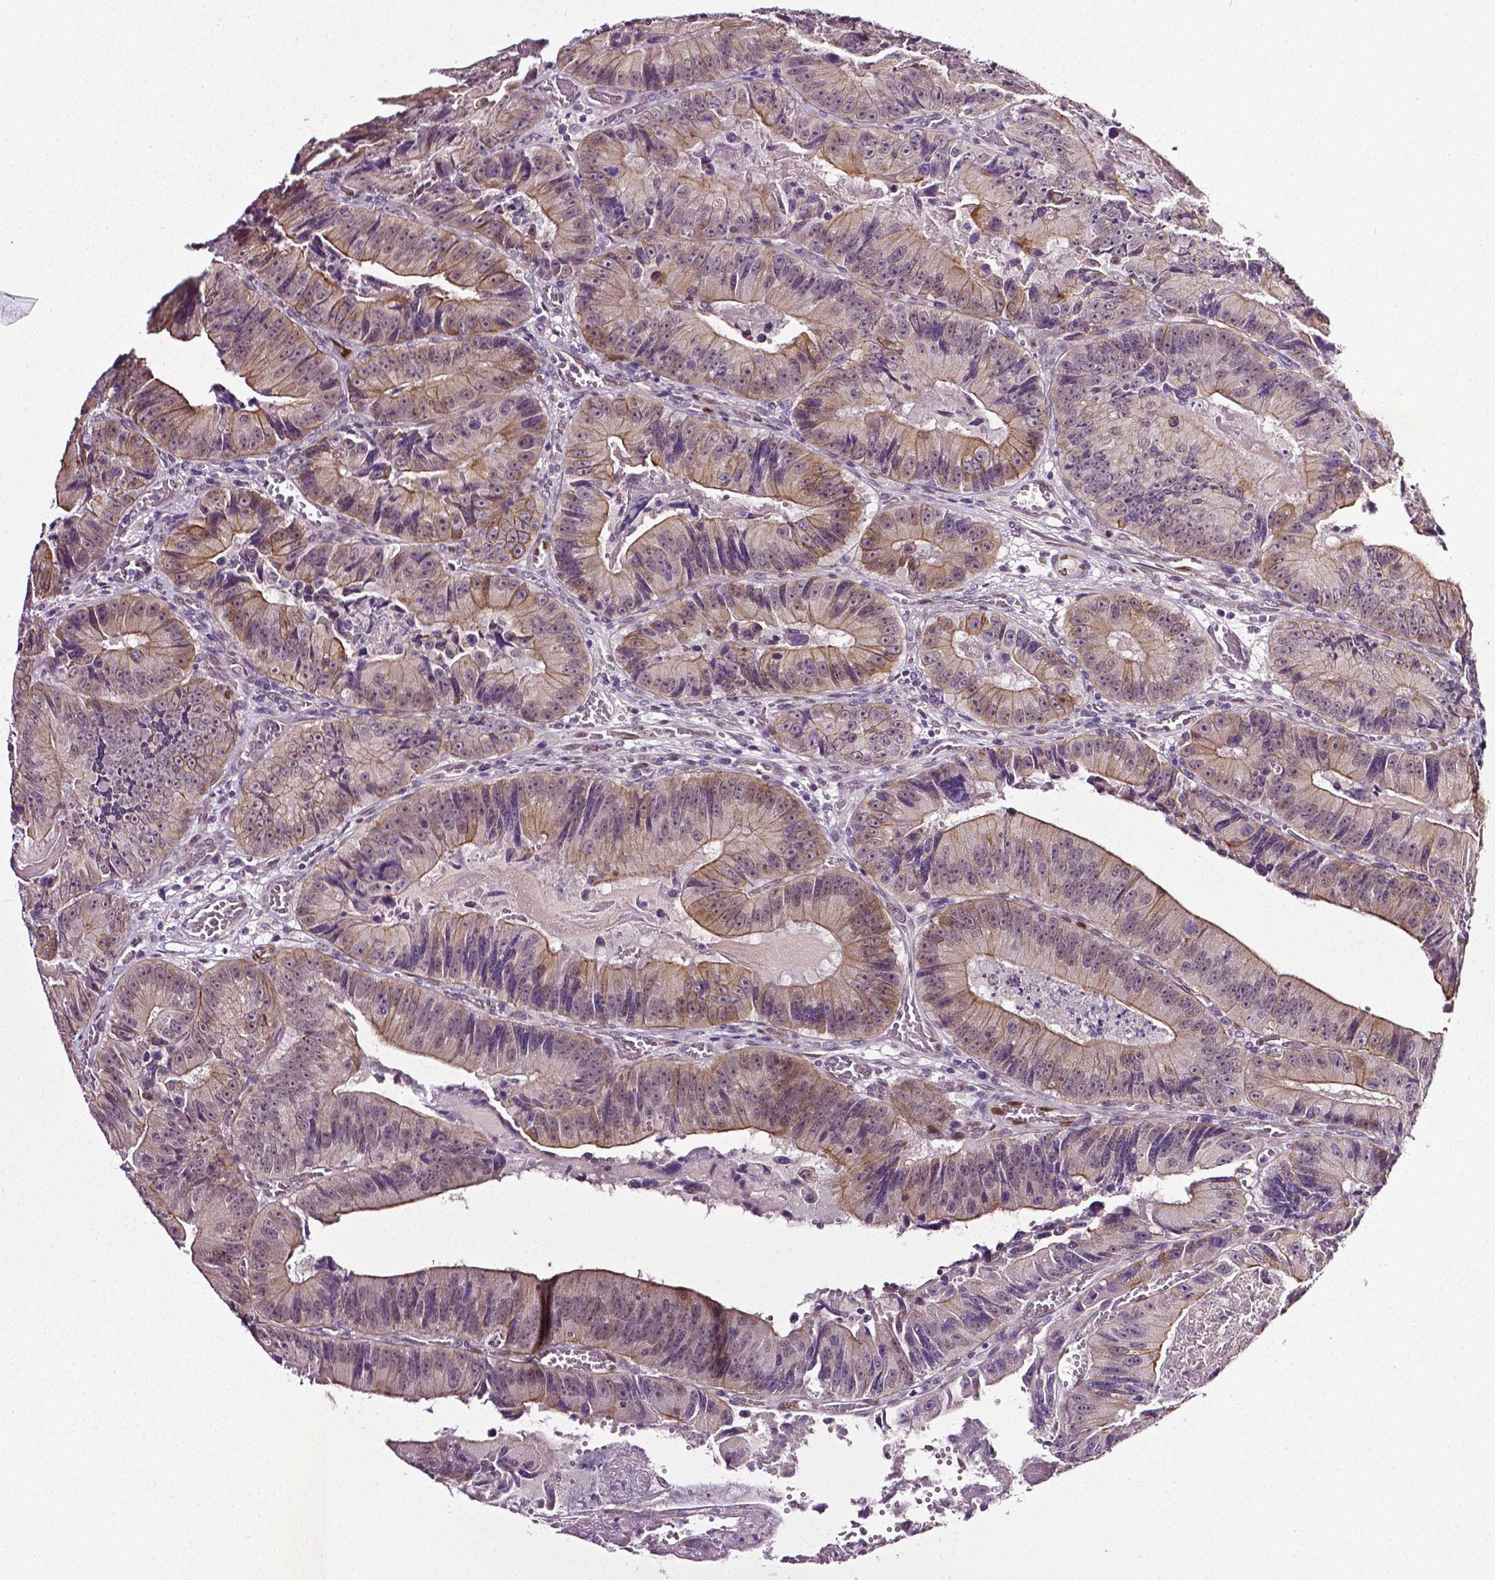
{"staining": {"intensity": "moderate", "quantity": "<25%", "location": "cytoplasmic/membranous"}, "tissue": "colorectal cancer", "cell_type": "Tumor cells", "image_type": "cancer", "snomed": [{"axis": "morphology", "description": "Adenocarcinoma, NOS"}, {"axis": "topography", "description": "Colon"}], "caption": "Immunohistochemical staining of colorectal cancer reveals low levels of moderate cytoplasmic/membranous positivity in approximately <25% of tumor cells. Nuclei are stained in blue.", "gene": "PTGER3", "patient": {"sex": "female", "age": 86}}